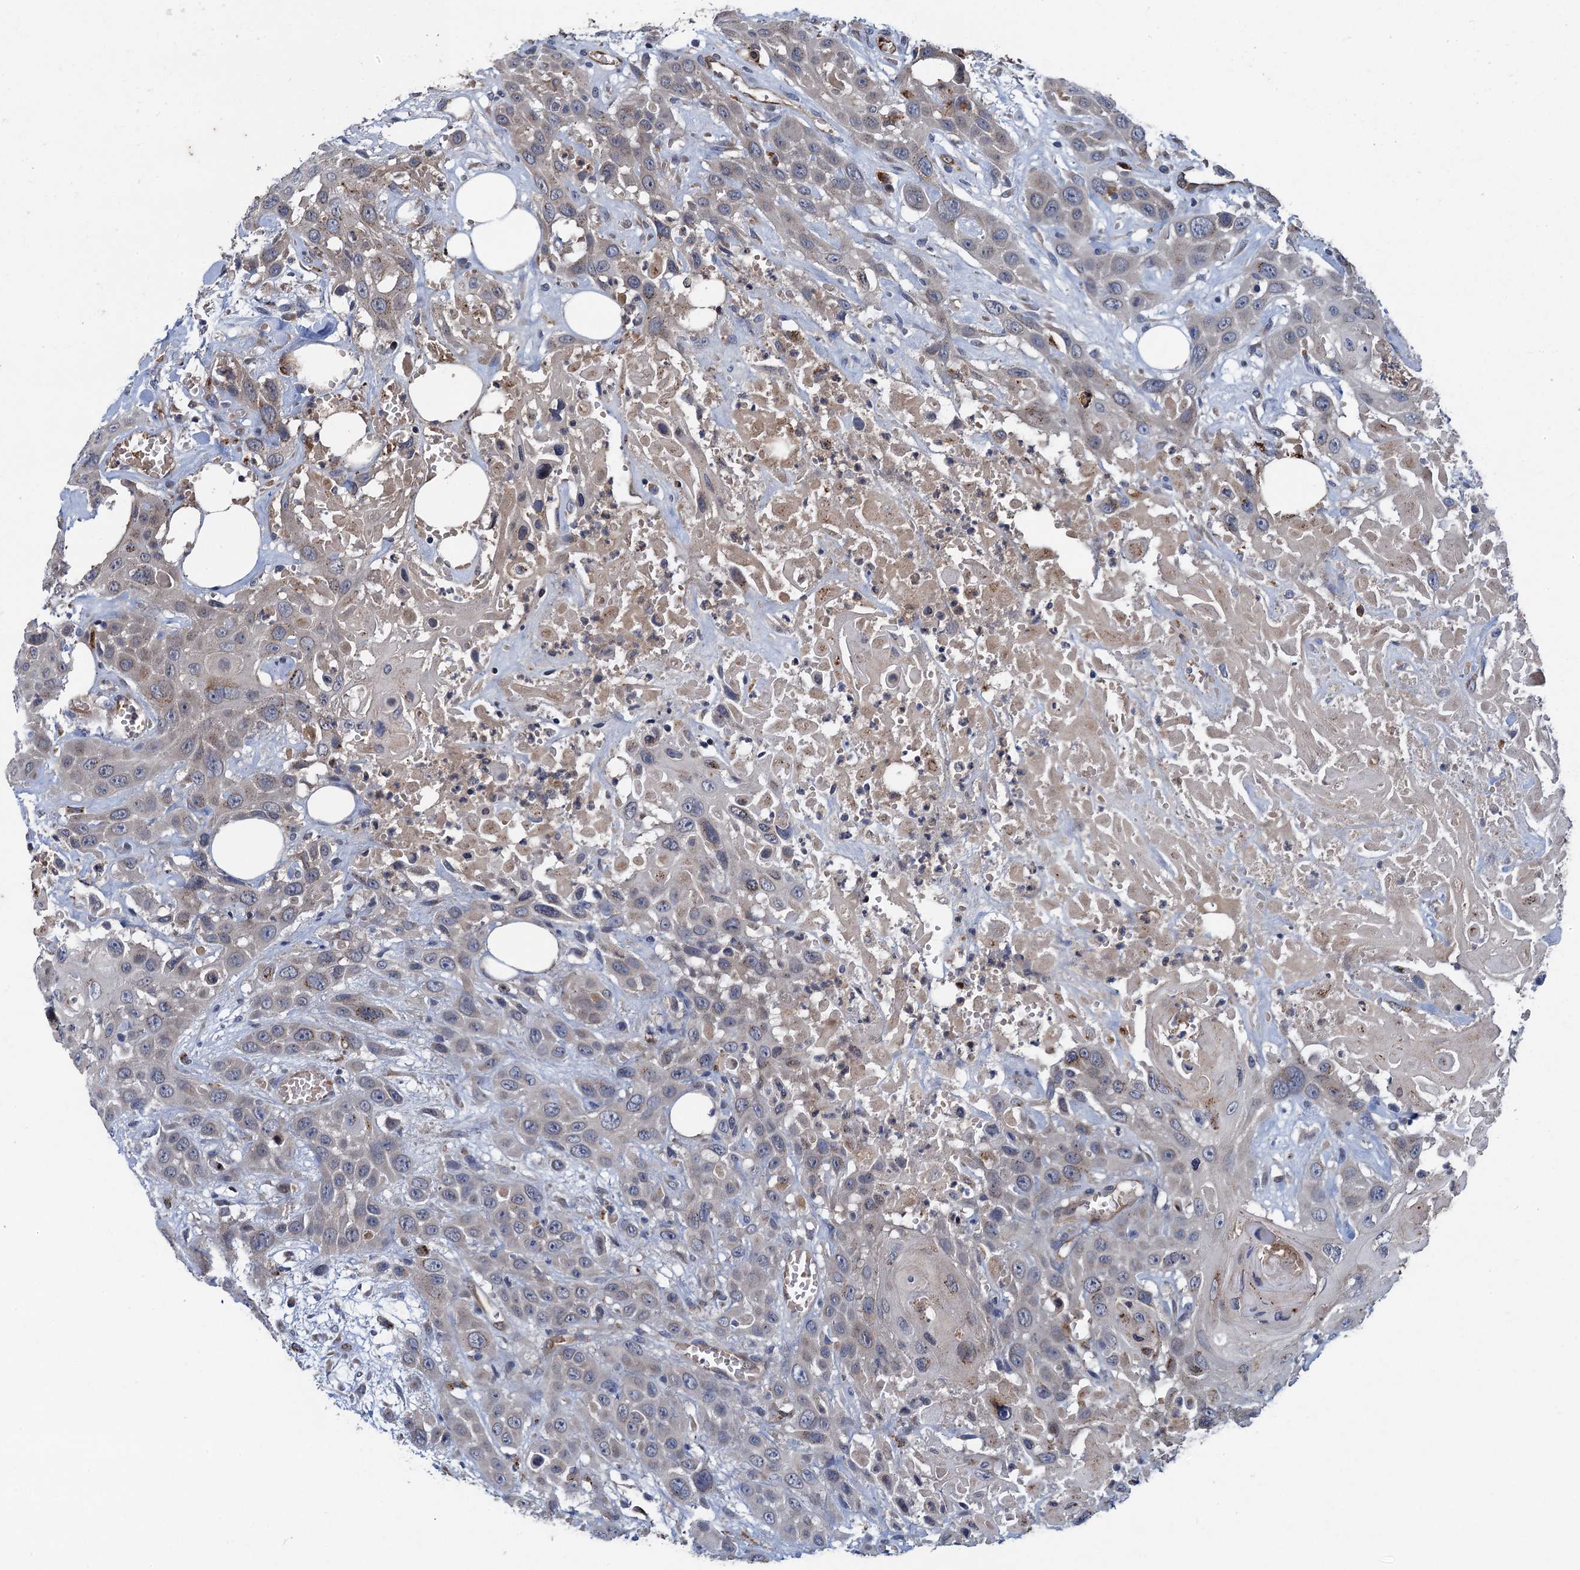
{"staining": {"intensity": "negative", "quantity": "none", "location": "none"}, "tissue": "head and neck cancer", "cell_type": "Tumor cells", "image_type": "cancer", "snomed": [{"axis": "morphology", "description": "Squamous cell carcinoma, NOS"}, {"axis": "topography", "description": "Head-Neck"}], "caption": "Immunohistochemical staining of head and neck squamous cell carcinoma exhibits no significant staining in tumor cells.", "gene": "KBTBD8", "patient": {"sex": "male", "age": 81}}